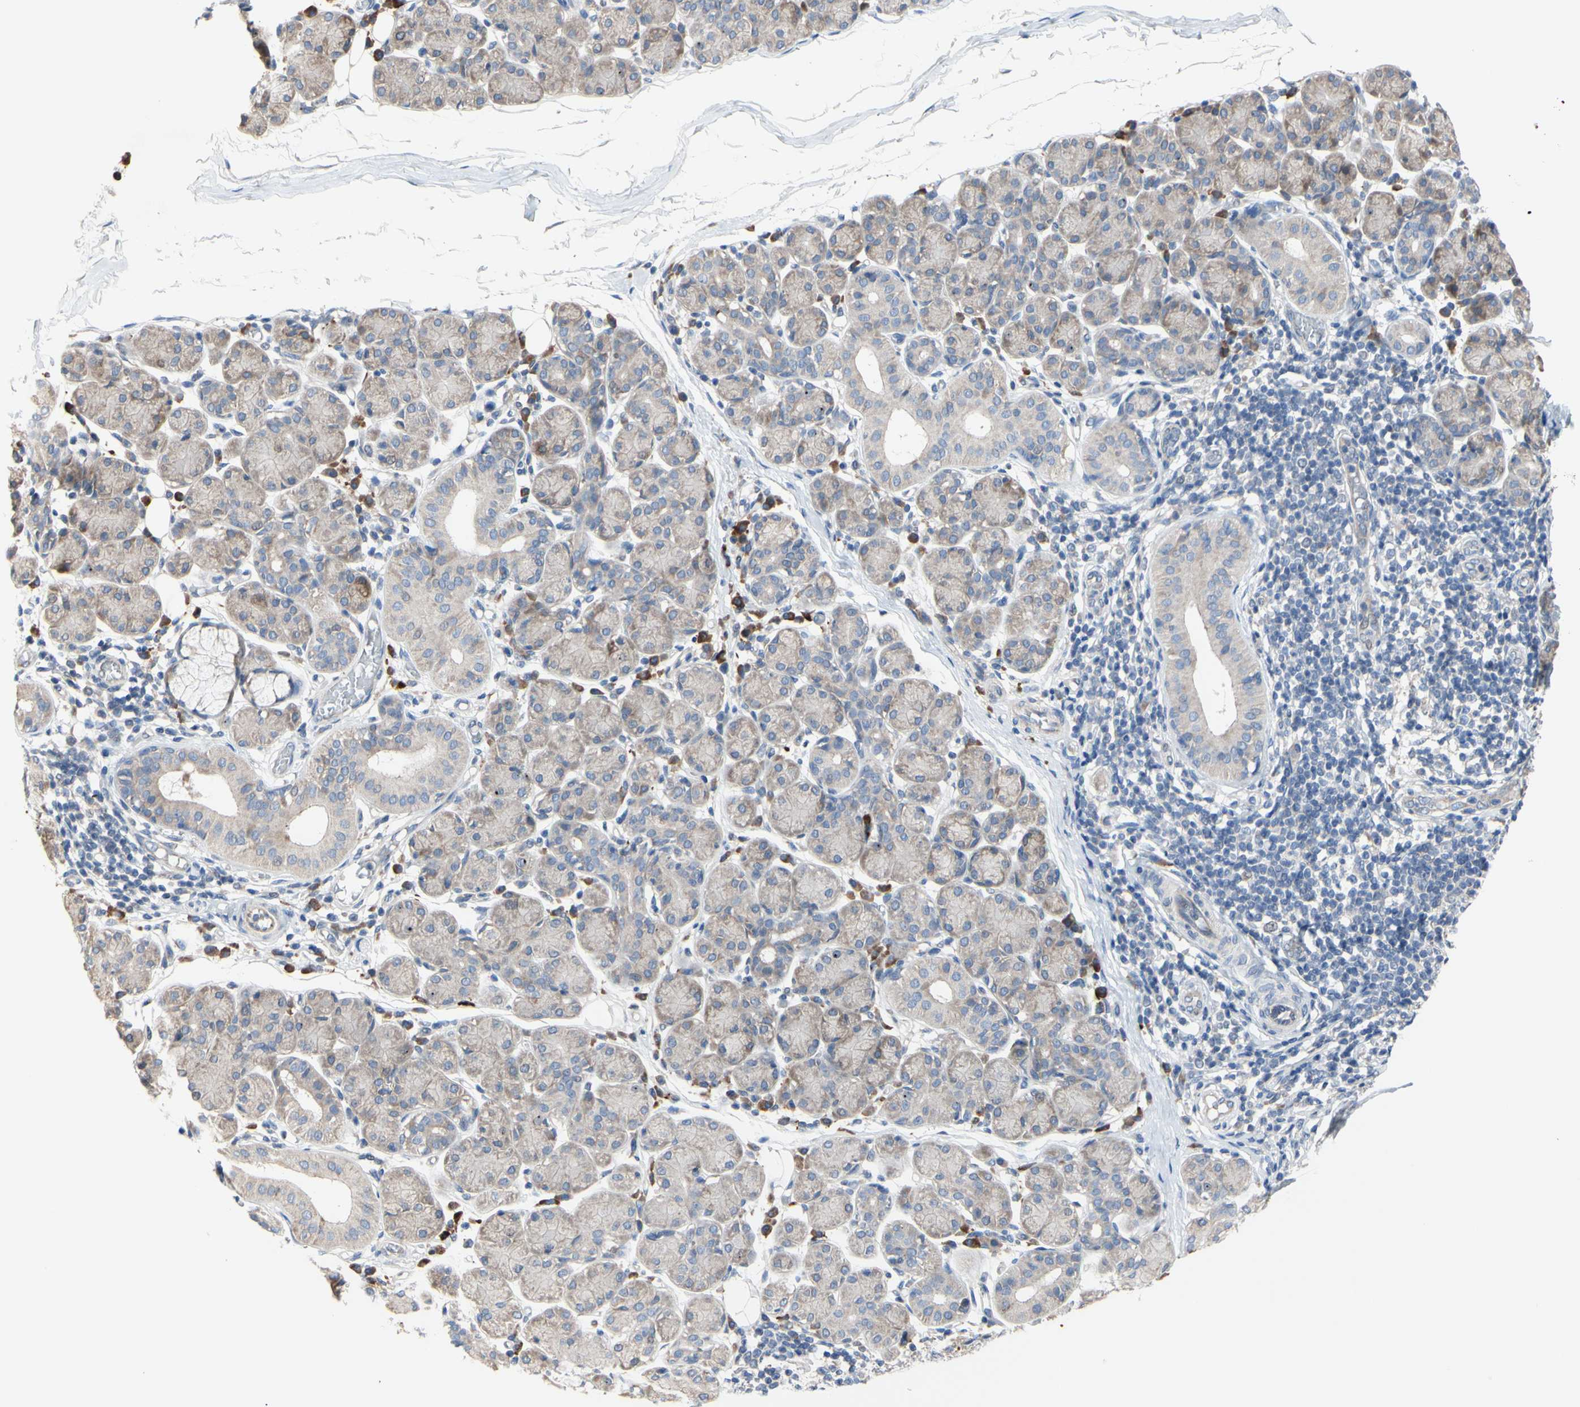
{"staining": {"intensity": "weak", "quantity": "25%-75%", "location": "cytoplasmic/membranous"}, "tissue": "salivary gland", "cell_type": "Glandular cells", "image_type": "normal", "snomed": [{"axis": "morphology", "description": "Normal tissue, NOS"}, {"axis": "morphology", "description": "Inflammation, NOS"}, {"axis": "topography", "description": "Lymph node"}, {"axis": "topography", "description": "Salivary gland"}], "caption": "Immunohistochemistry image of unremarkable salivary gland: salivary gland stained using immunohistochemistry (IHC) reveals low levels of weak protein expression localized specifically in the cytoplasmic/membranous of glandular cells, appearing as a cytoplasmic/membranous brown color.", "gene": "TTC14", "patient": {"sex": "male", "age": 3}}